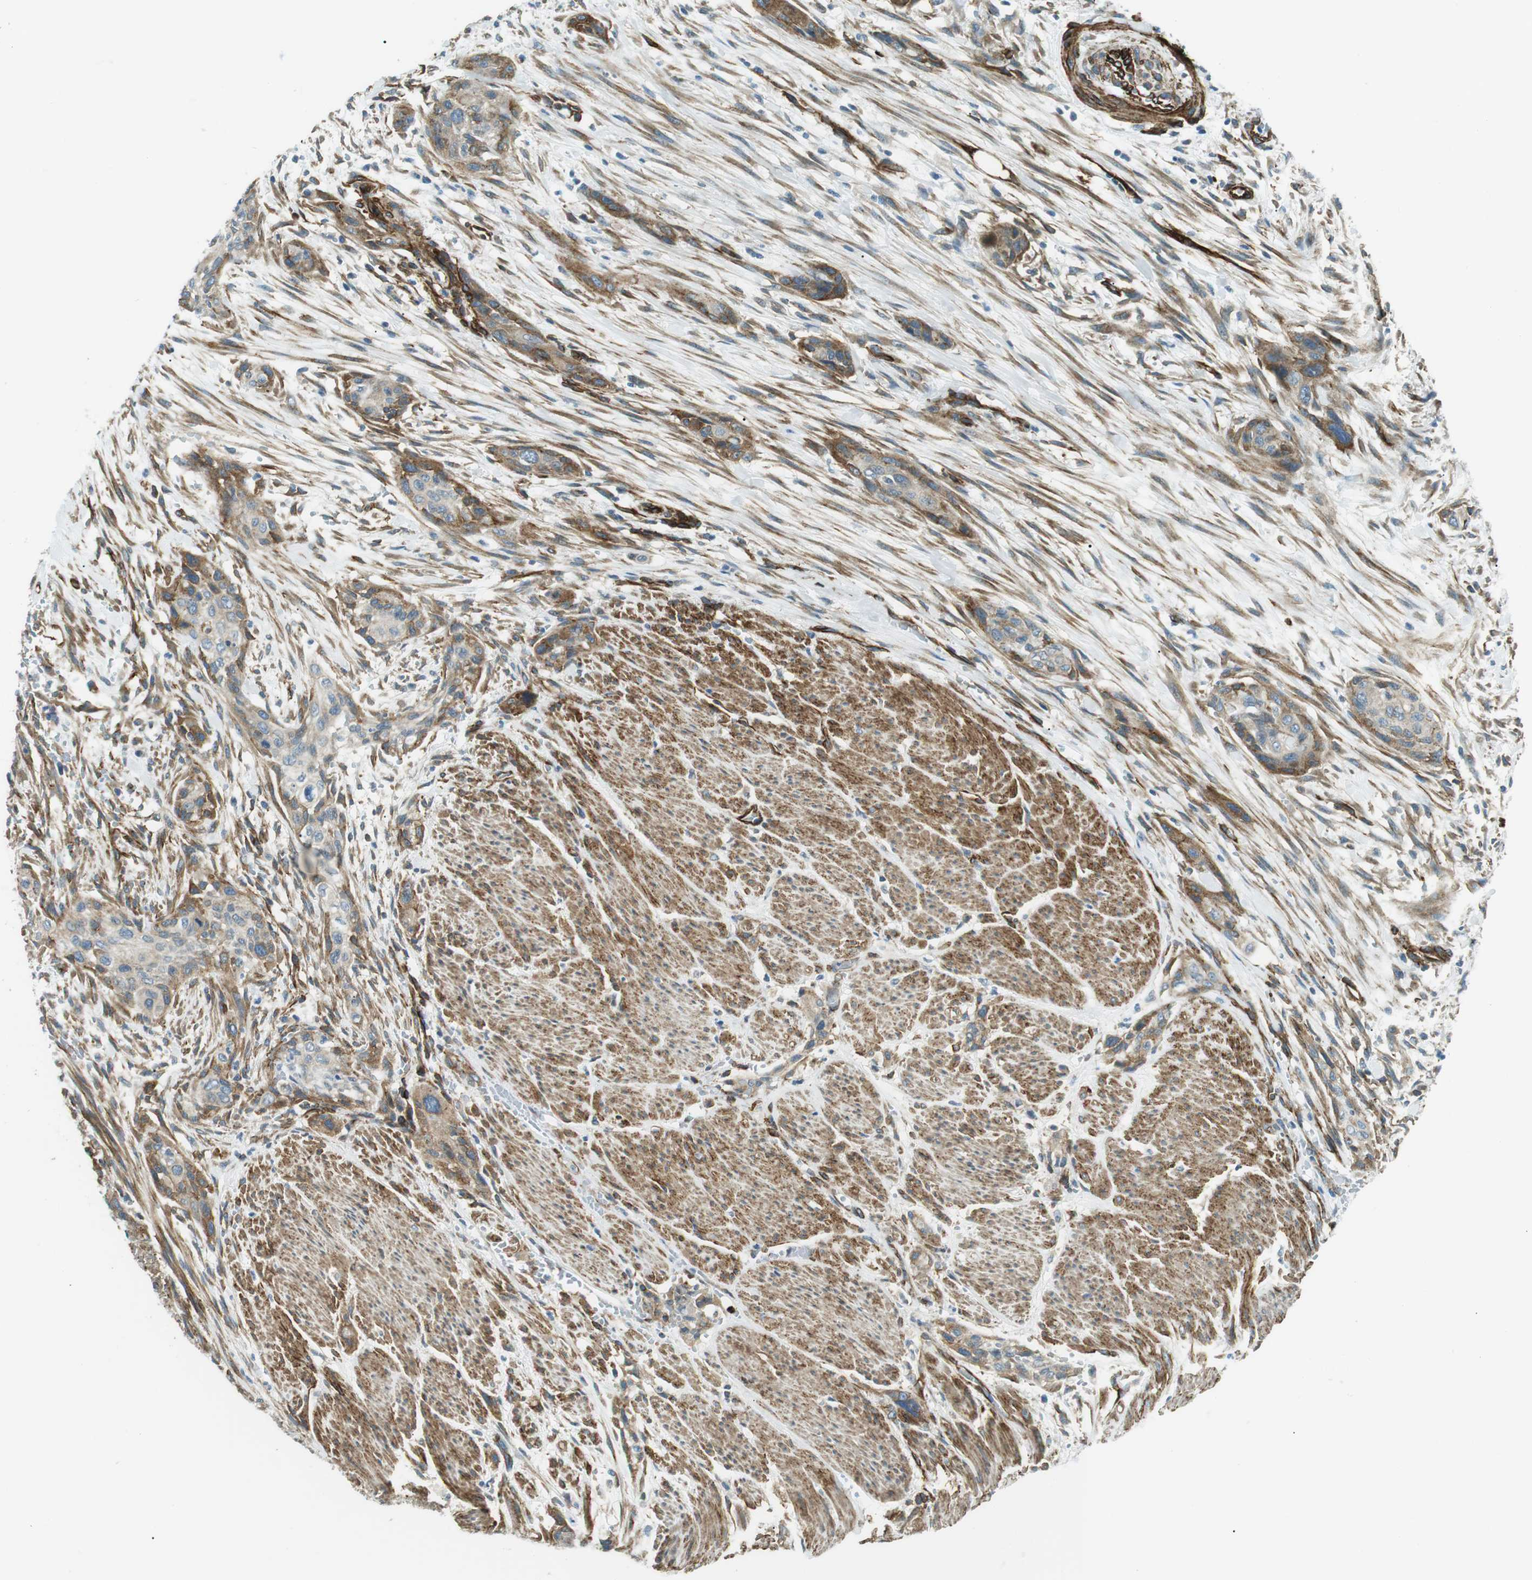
{"staining": {"intensity": "moderate", "quantity": "25%-75%", "location": "cytoplasmic/membranous"}, "tissue": "urothelial cancer", "cell_type": "Tumor cells", "image_type": "cancer", "snomed": [{"axis": "morphology", "description": "Urothelial carcinoma, High grade"}, {"axis": "topography", "description": "Urinary bladder"}], "caption": "Immunohistochemistry (IHC) staining of high-grade urothelial carcinoma, which reveals medium levels of moderate cytoplasmic/membranous positivity in approximately 25%-75% of tumor cells indicating moderate cytoplasmic/membranous protein positivity. The staining was performed using DAB (brown) for protein detection and nuclei were counterstained in hematoxylin (blue).", "gene": "ODR4", "patient": {"sex": "male", "age": 35}}